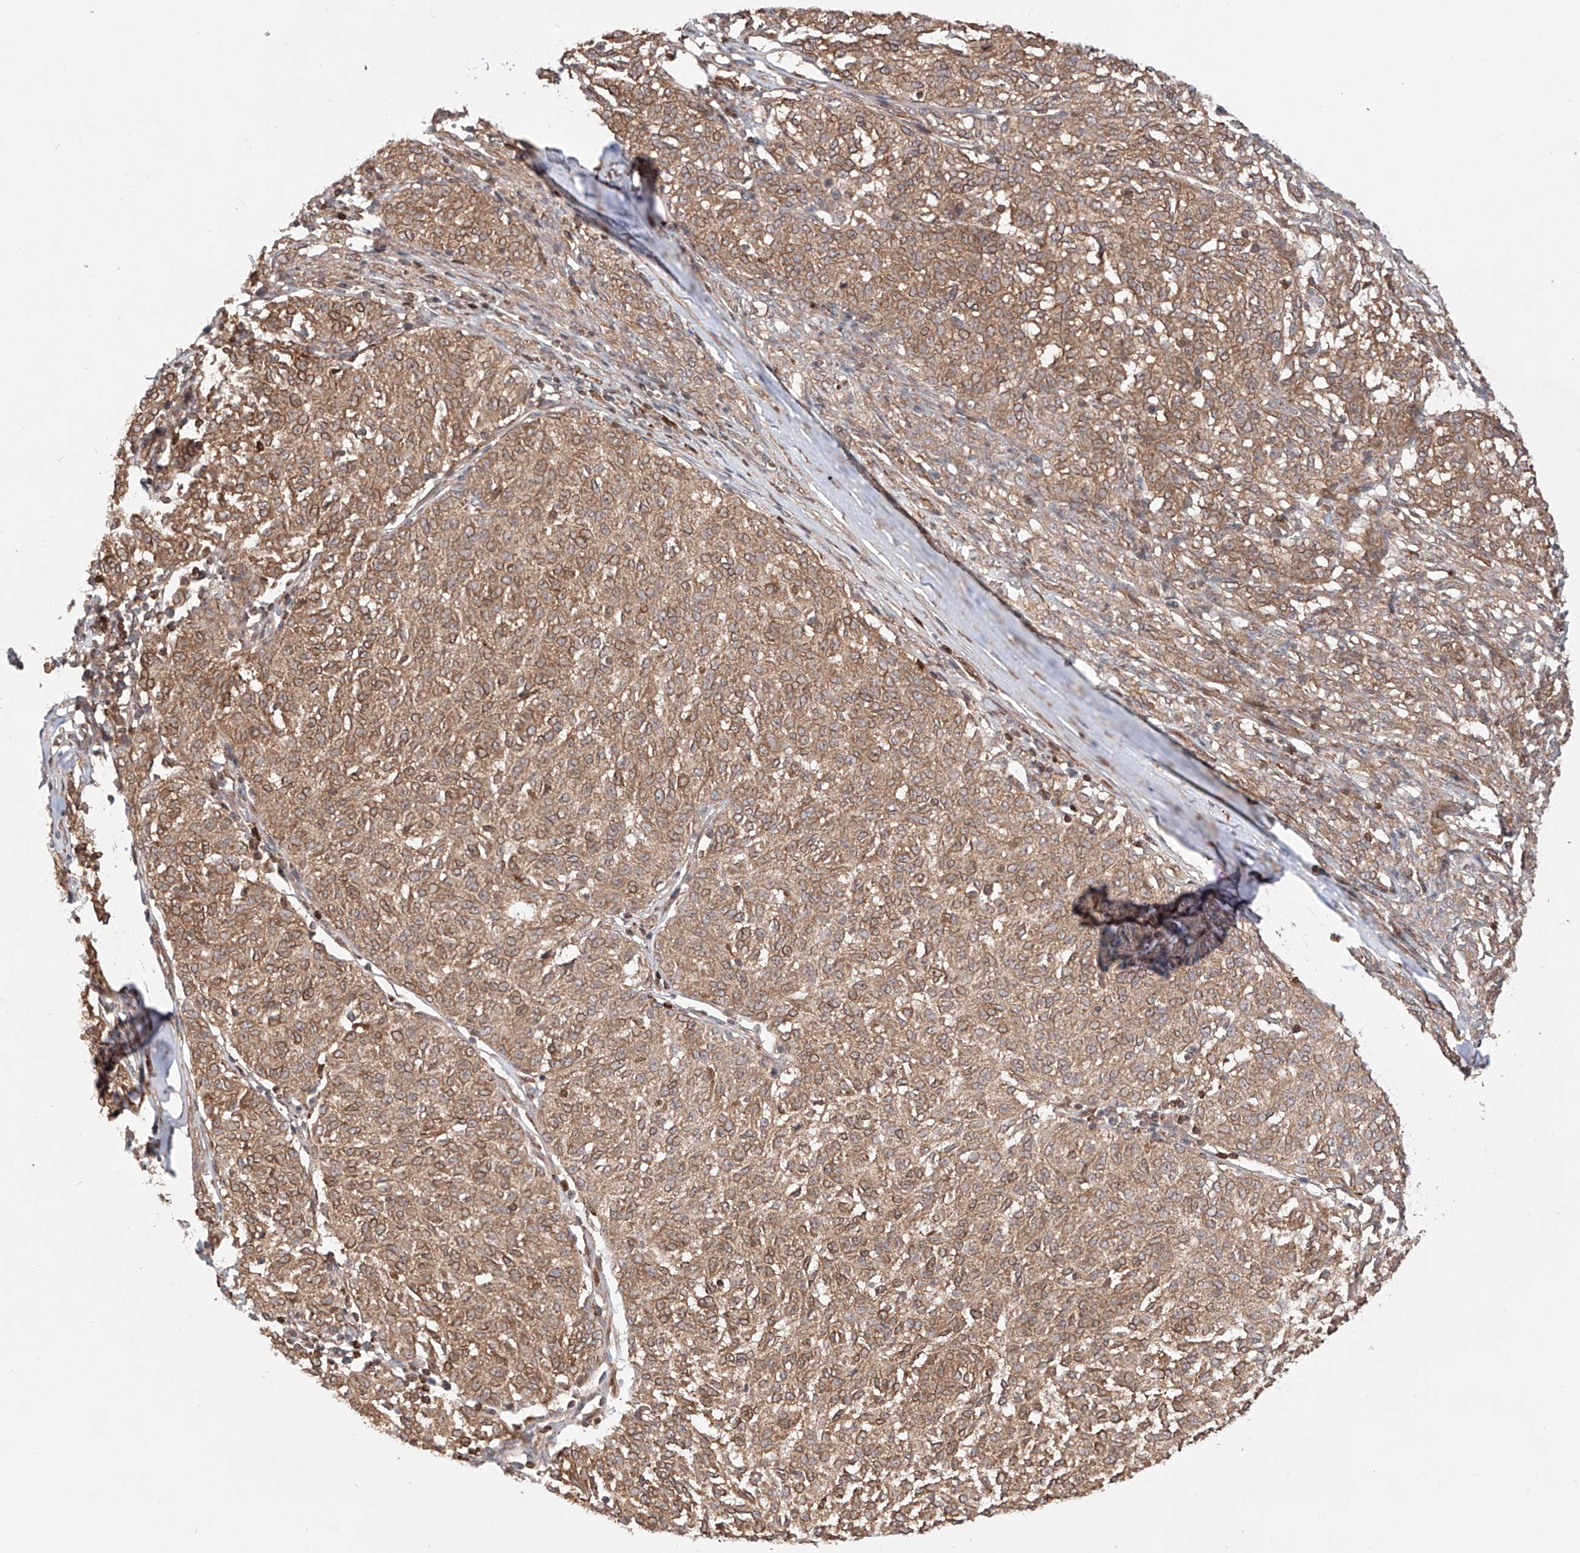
{"staining": {"intensity": "moderate", "quantity": ">75%", "location": "cytoplasmic/membranous"}, "tissue": "melanoma", "cell_type": "Tumor cells", "image_type": "cancer", "snomed": [{"axis": "morphology", "description": "Malignant melanoma, NOS"}, {"axis": "topography", "description": "Skin"}], "caption": "Melanoma stained for a protein shows moderate cytoplasmic/membranous positivity in tumor cells. Nuclei are stained in blue.", "gene": "IGSF22", "patient": {"sex": "female", "age": 72}}